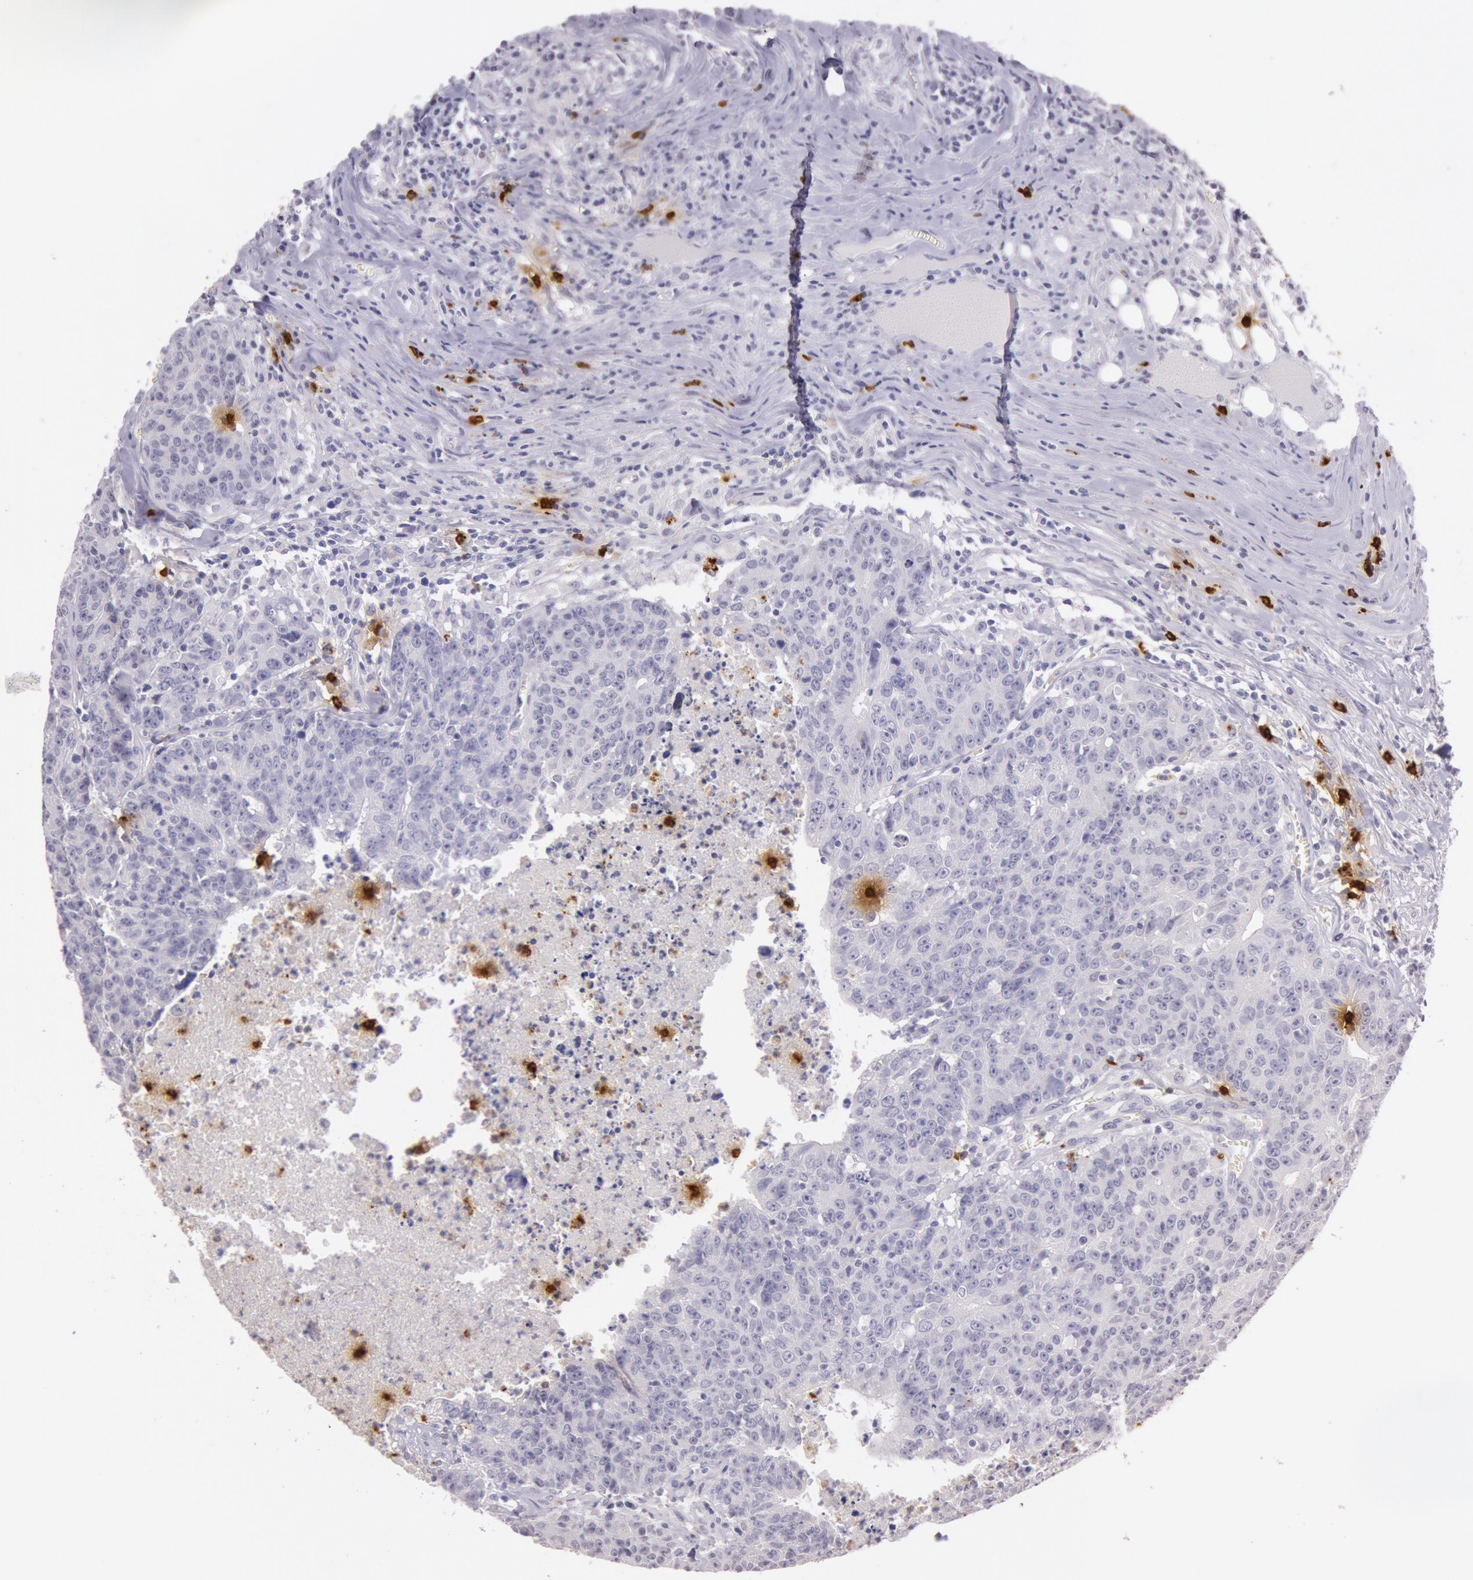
{"staining": {"intensity": "negative", "quantity": "none", "location": "none"}, "tissue": "colorectal cancer", "cell_type": "Tumor cells", "image_type": "cancer", "snomed": [{"axis": "morphology", "description": "Adenocarcinoma, NOS"}, {"axis": "topography", "description": "Colon"}], "caption": "Tumor cells show no significant protein staining in colorectal cancer (adenocarcinoma).", "gene": "KDM6A", "patient": {"sex": "female", "age": 53}}